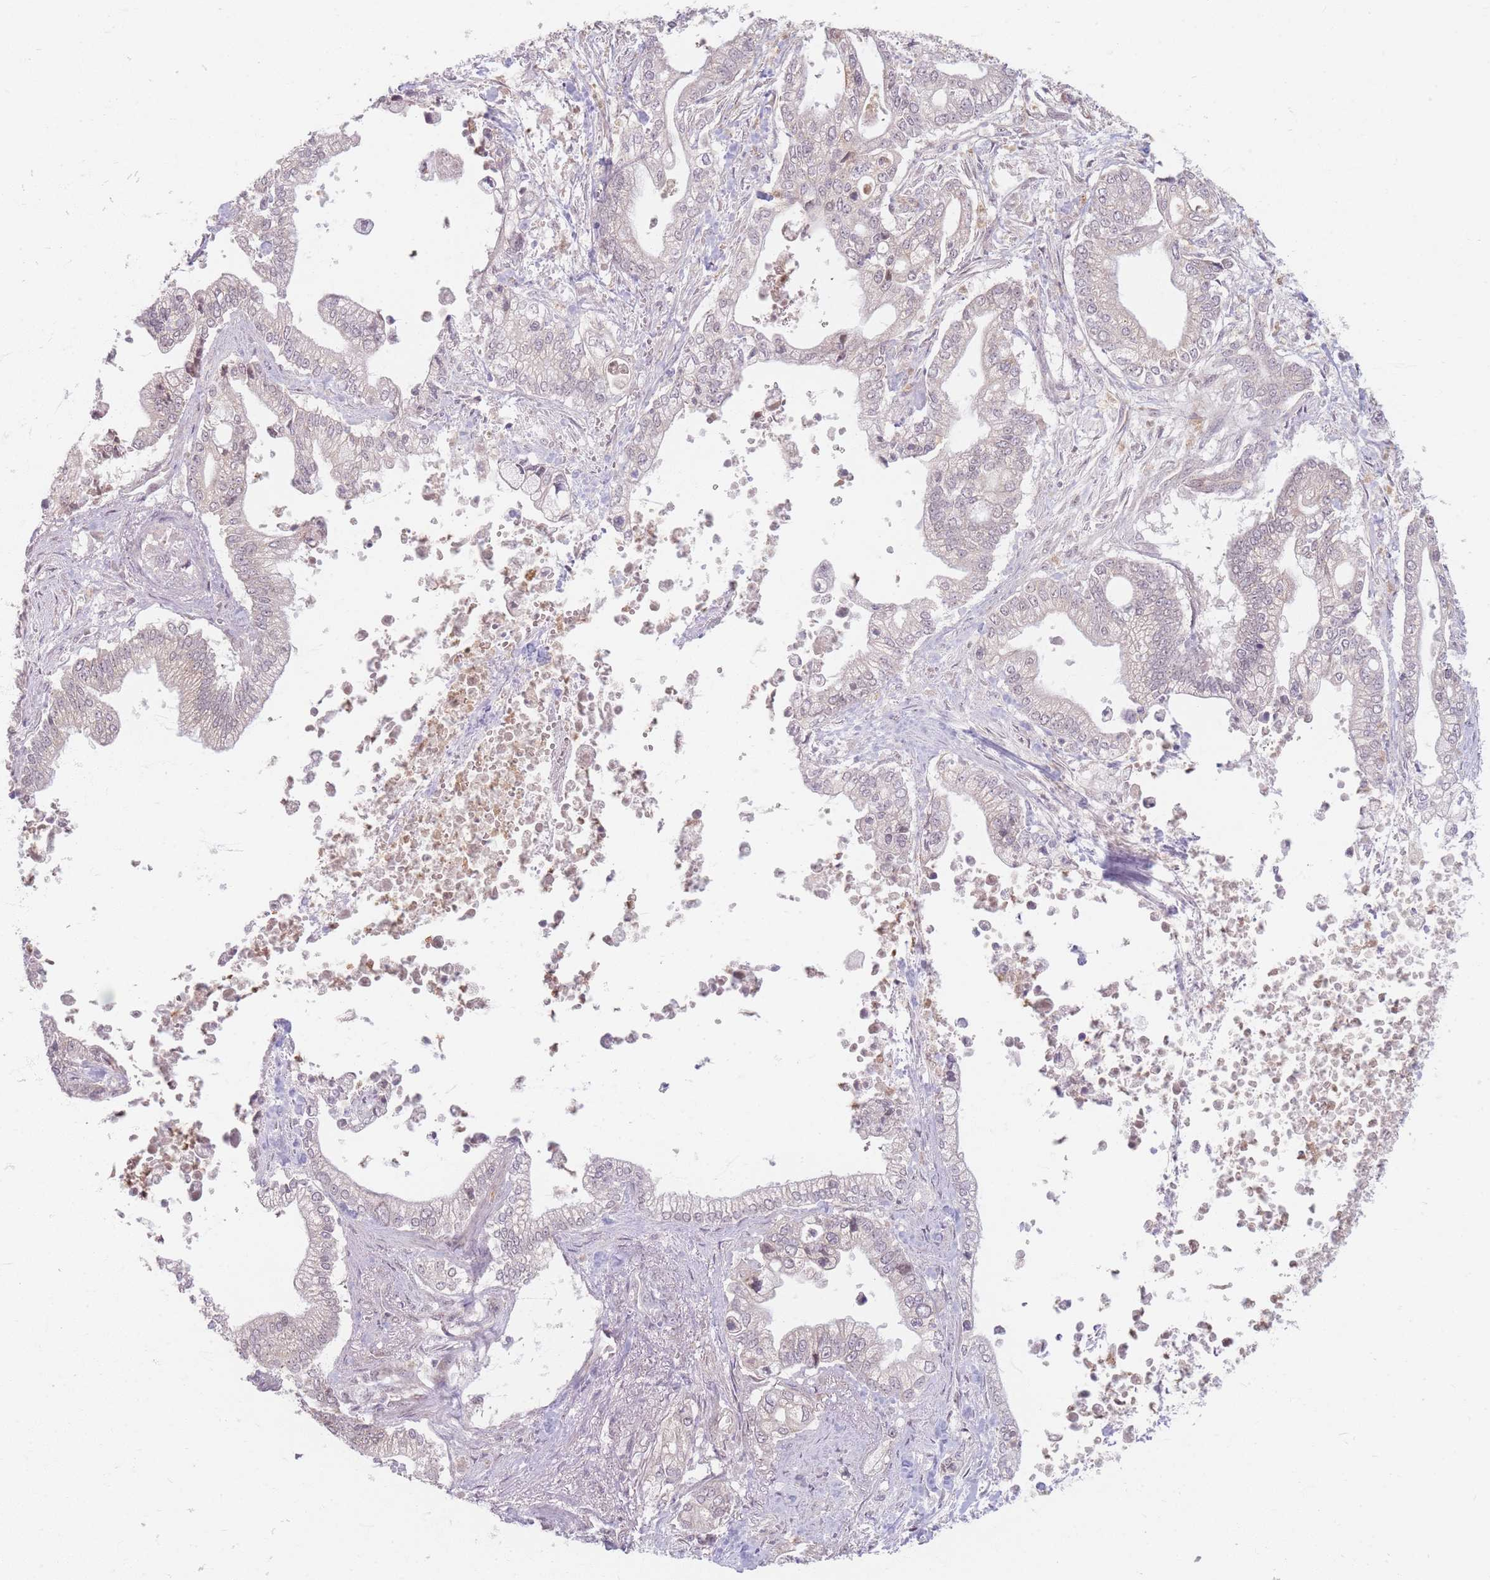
{"staining": {"intensity": "negative", "quantity": "none", "location": "none"}, "tissue": "pancreatic cancer", "cell_type": "Tumor cells", "image_type": "cancer", "snomed": [{"axis": "morphology", "description": "Adenocarcinoma, NOS"}, {"axis": "topography", "description": "Pancreas"}], "caption": "The histopathology image displays no significant positivity in tumor cells of pancreatic cancer (adenocarcinoma).", "gene": "GABRA6", "patient": {"sex": "male", "age": 69}}